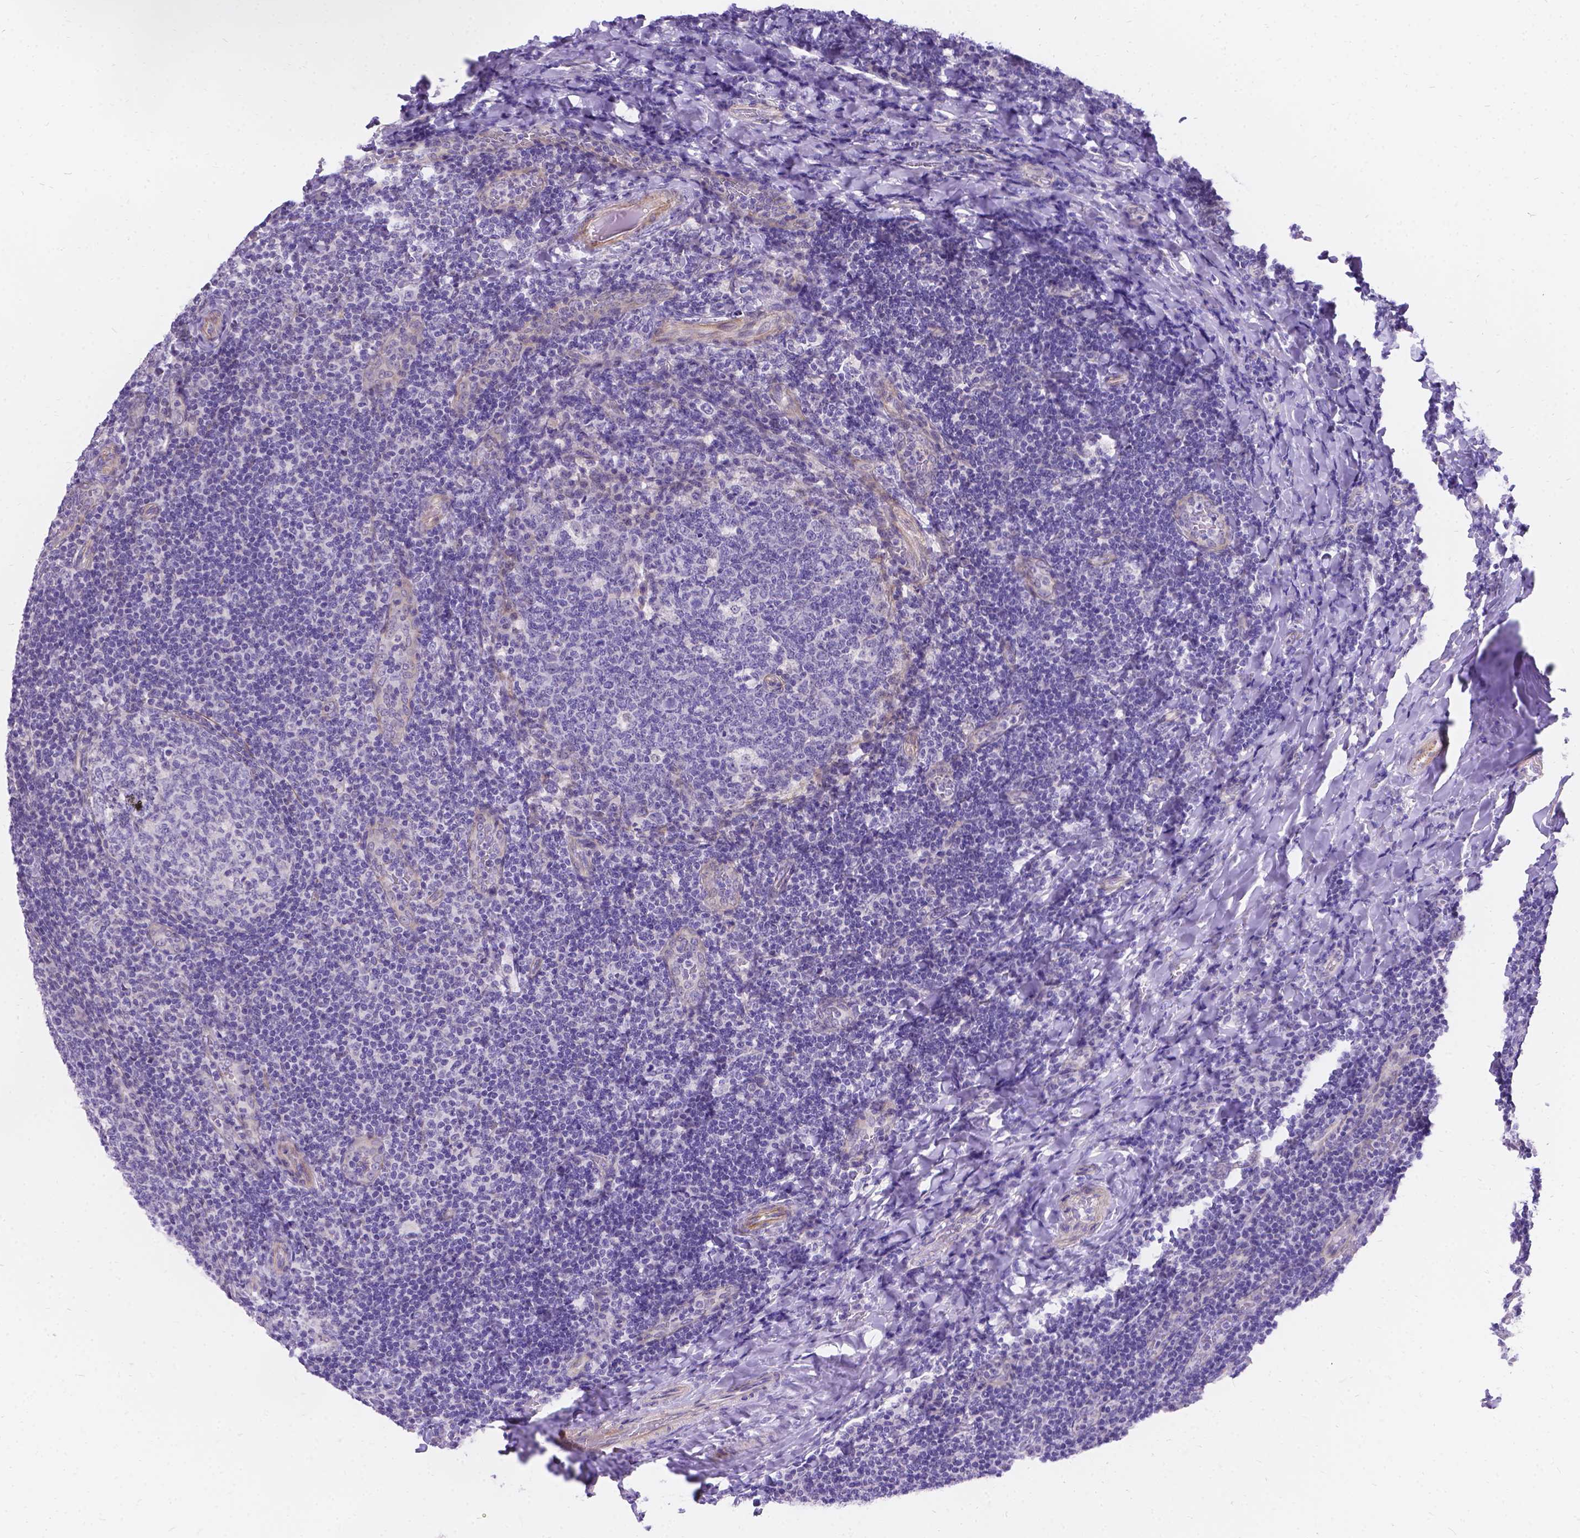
{"staining": {"intensity": "negative", "quantity": "none", "location": "none"}, "tissue": "tonsil", "cell_type": "Germinal center cells", "image_type": "normal", "snomed": [{"axis": "morphology", "description": "Normal tissue, NOS"}, {"axis": "topography", "description": "Tonsil"}], "caption": "Immunohistochemistry of unremarkable tonsil demonstrates no positivity in germinal center cells.", "gene": "PALS1", "patient": {"sex": "male", "age": 17}}